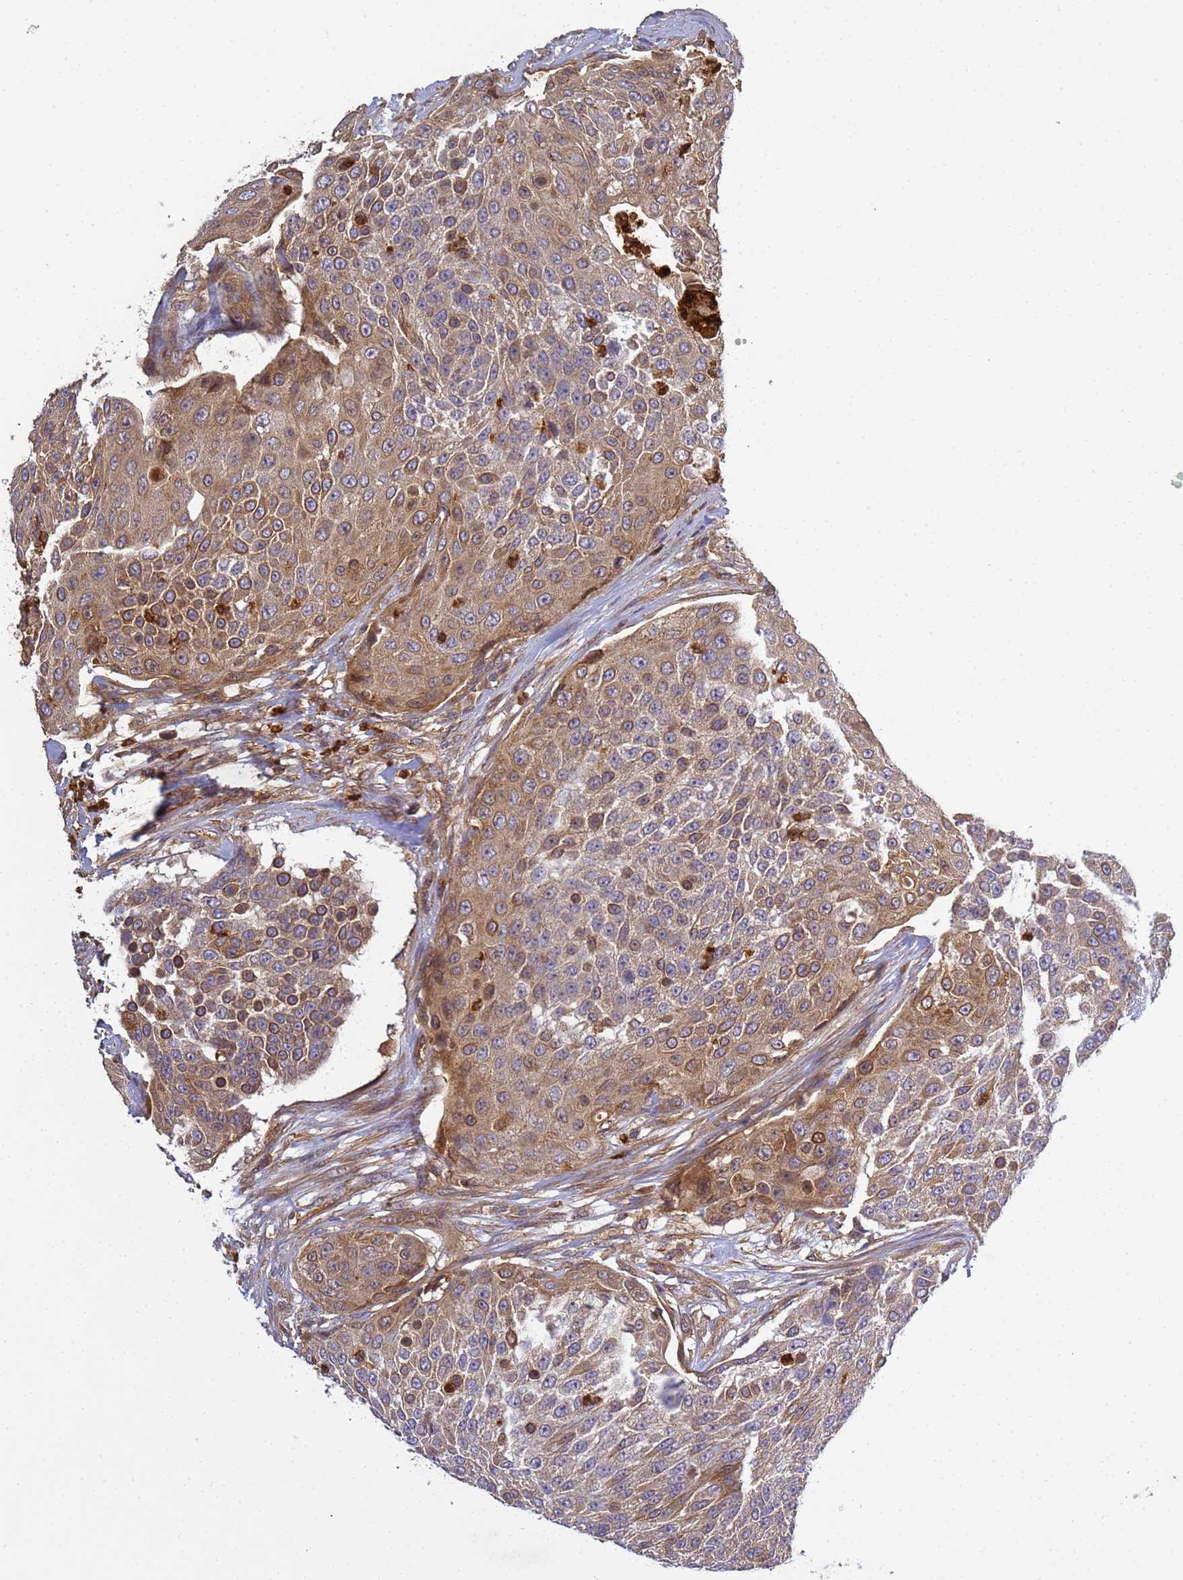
{"staining": {"intensity": "moderate", "quantity": "25%-75%", "location": "cytoplasmic/membranous"}, "tissue": "urothelial cancer", "cell_type": "Tumor cells", "image_type": "cancer", "snomed": [{"axis": "morphology", "description": "Urothelial carcinoma, High grade"}, {"axis": "topography", "description": "Urinary bladder"}], "caption": "A medium amount of moderate cytoplasmic/membranous expression is seen in approximately 25%-75% of tumor cells in urothelial carcinoma (high-grade) tissue.", "gene": "C8orf34", "patient": {"sex": "female", "age": 63}}